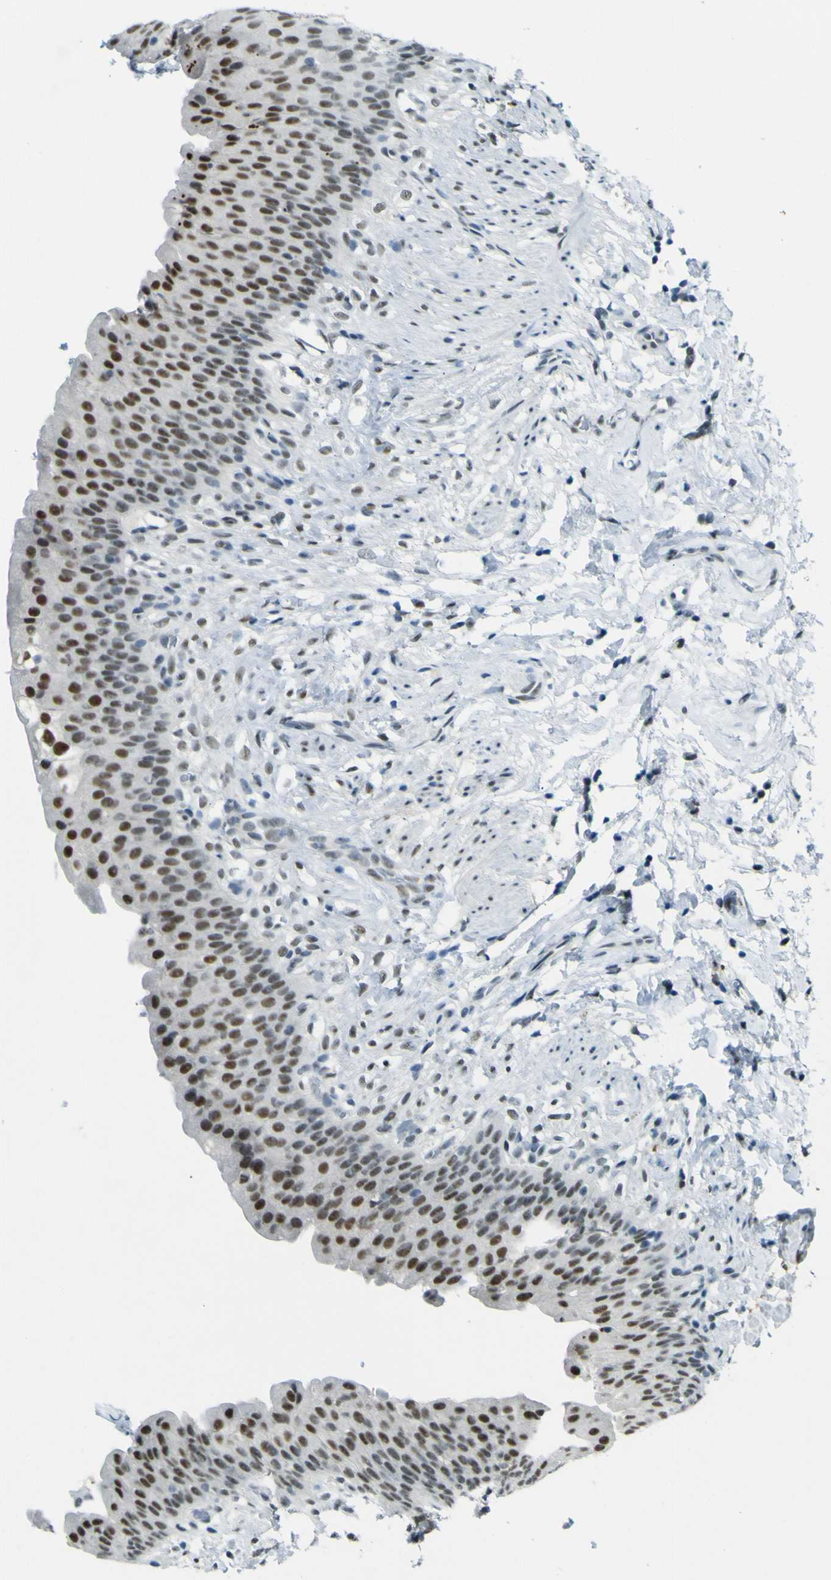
{"staining": {"intensity": "moderate", "quantity": "25%-75%", "location": "nuclear"}, "tissue": "urinary bladder", "cell_type": "Urothelial cells", "image_type": "normal", "snomed": [{"axis": "morphology", "description": "Normal tissue, NOS"}, {"axis": "topography", "description": "Urinary bladder"}], "caption": "About 25%-75% of urothelial cells in unremarkable urinary bladder demonstrate moderate nuclear protein expression as visualized by brown immunohistochemical staining.", "gene": "CEBPG", "patient": {"sex": "female", "age": 79}}